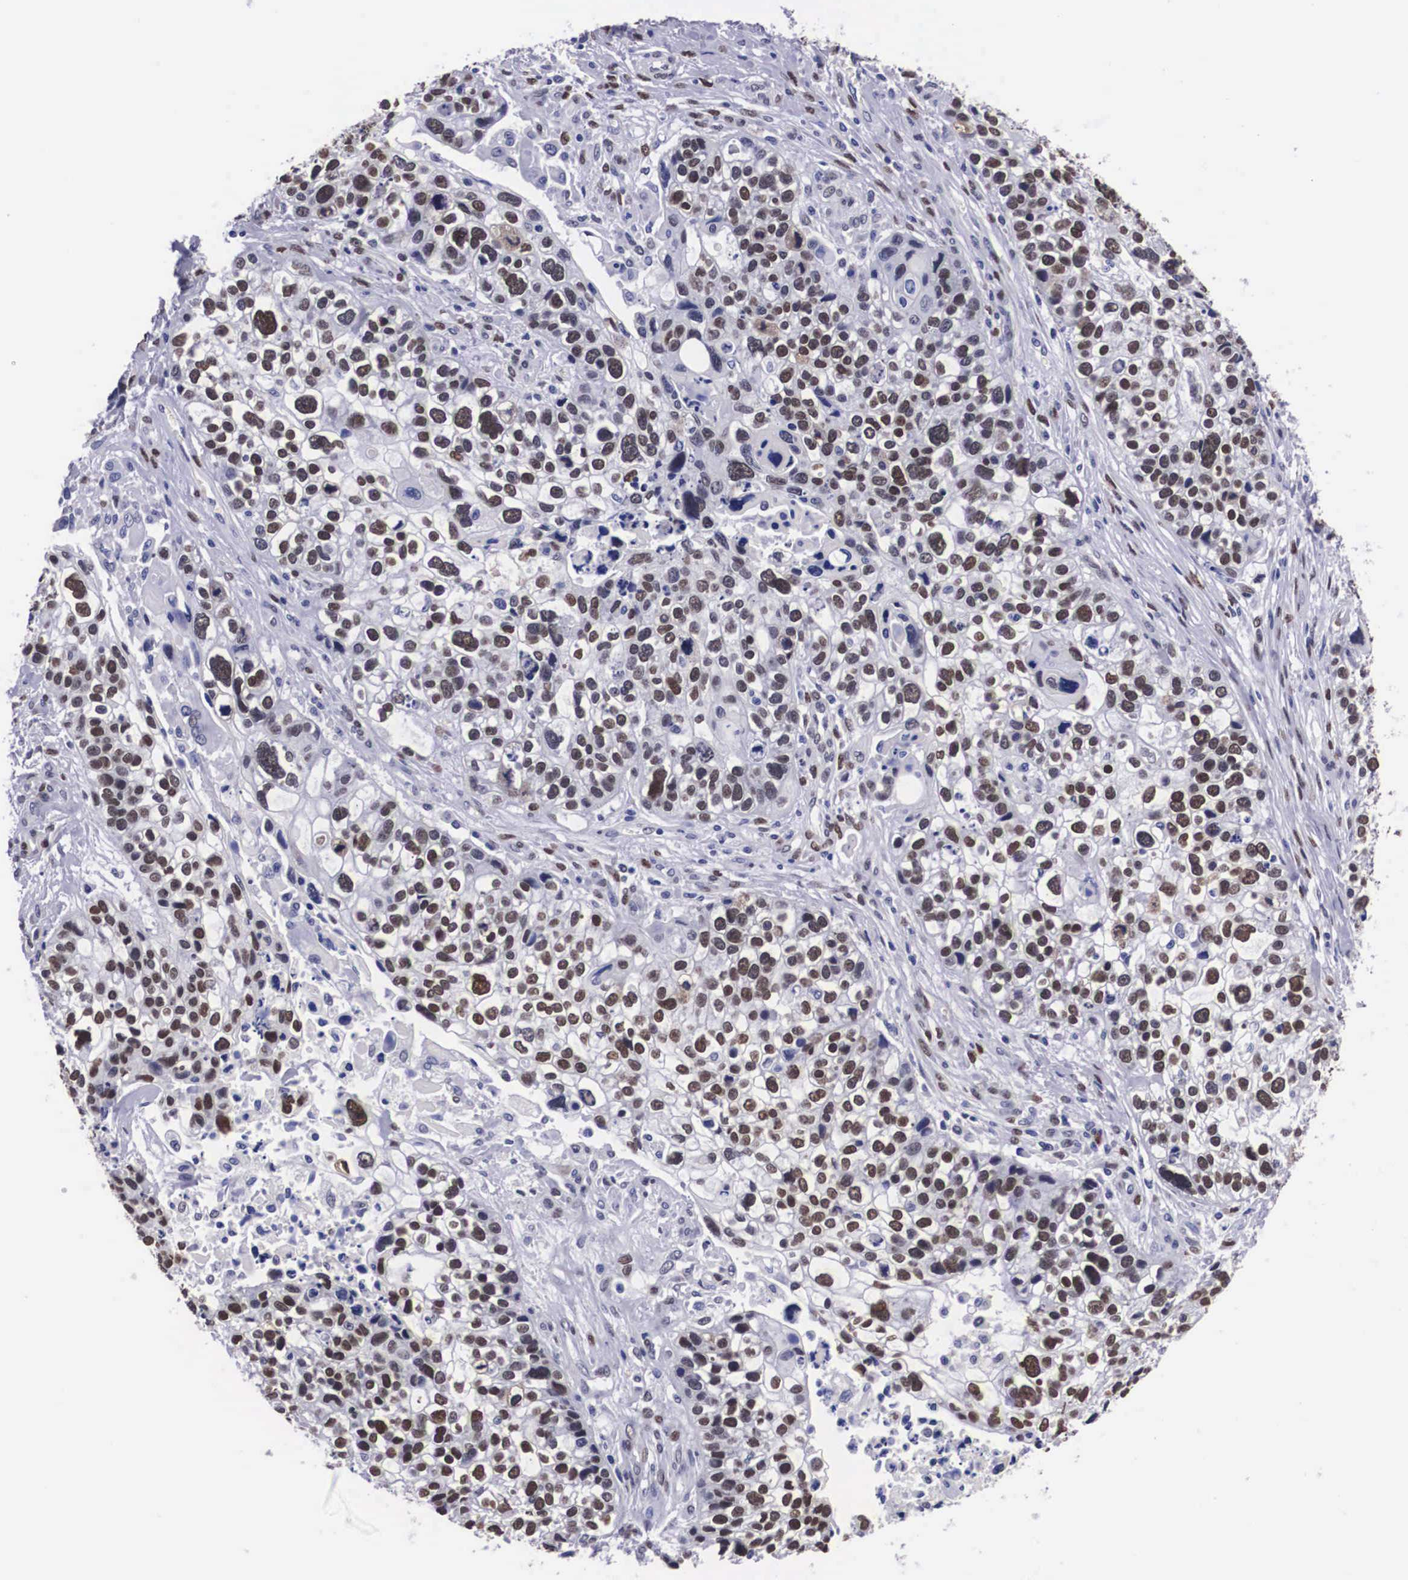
{"staining": {"intensity": "strong", "quantity": ">75%", "location": "nuclear"}, "tissue": "lung cancer", "cell_type": "Tumor cells", "image_type": "cancer", "snomed": [{"axis": "morphology", "description": "Squamous cell carcinoma, NOS"}, {"axis": "topography", "description": "Lymph node"}, {"axis": "topography", "description": "Lung"}], "caption": "Immunohistochemical staining of lung cancer exhibits high levels of strong nuclear positivity in about >75% of tumor cells. (DAB (3,3'-diaminobenzidine) = brown stain, brightfield microscopy at high magnification).", "gene": "KHDRBS3", "patient": {"sex": "male", "age": 74}}